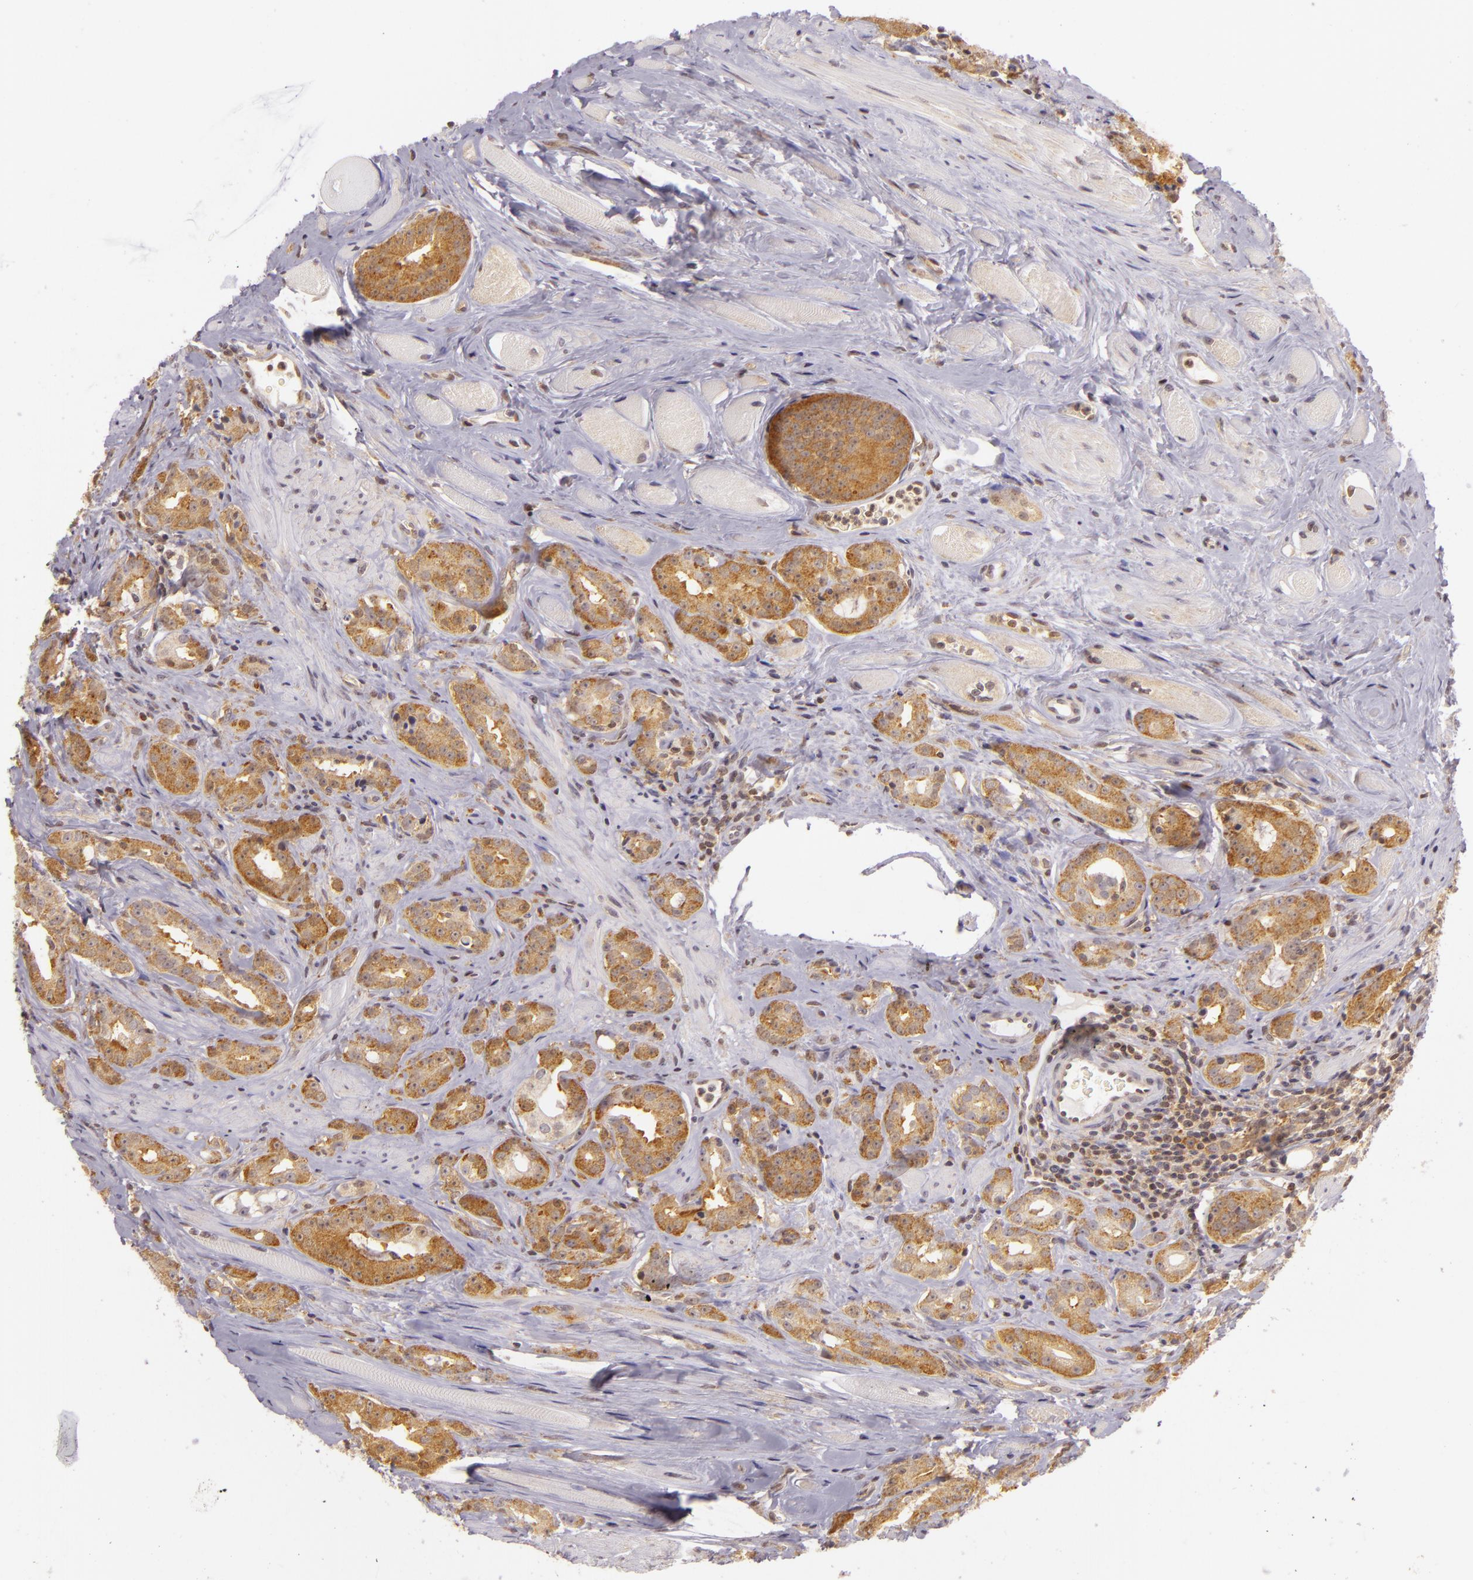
{"staining": {"intensity": "moderate", "quantity": ">75%", "location": "cytoplasmic/membranous"}, "tissue": "prostate cancer", "cell_type": "Tumor cells", "image_type": "cancer", "snomed": [{"axis": "morphology", "description": "Adenocarcinoma, Medium grade"}, {"axis": "topography", "description": "Prostate"}], "caption": "An immunohistochemistry histopathology image of tumor tissue is shown. Protein staining in brown highlights moderate cytoplasmic/membranous positivity in prostate medium-grade adenocarcinoma within tumor cells.", "gene": "IMPDH1", "patient": {"sex": "male", "age": 53}}